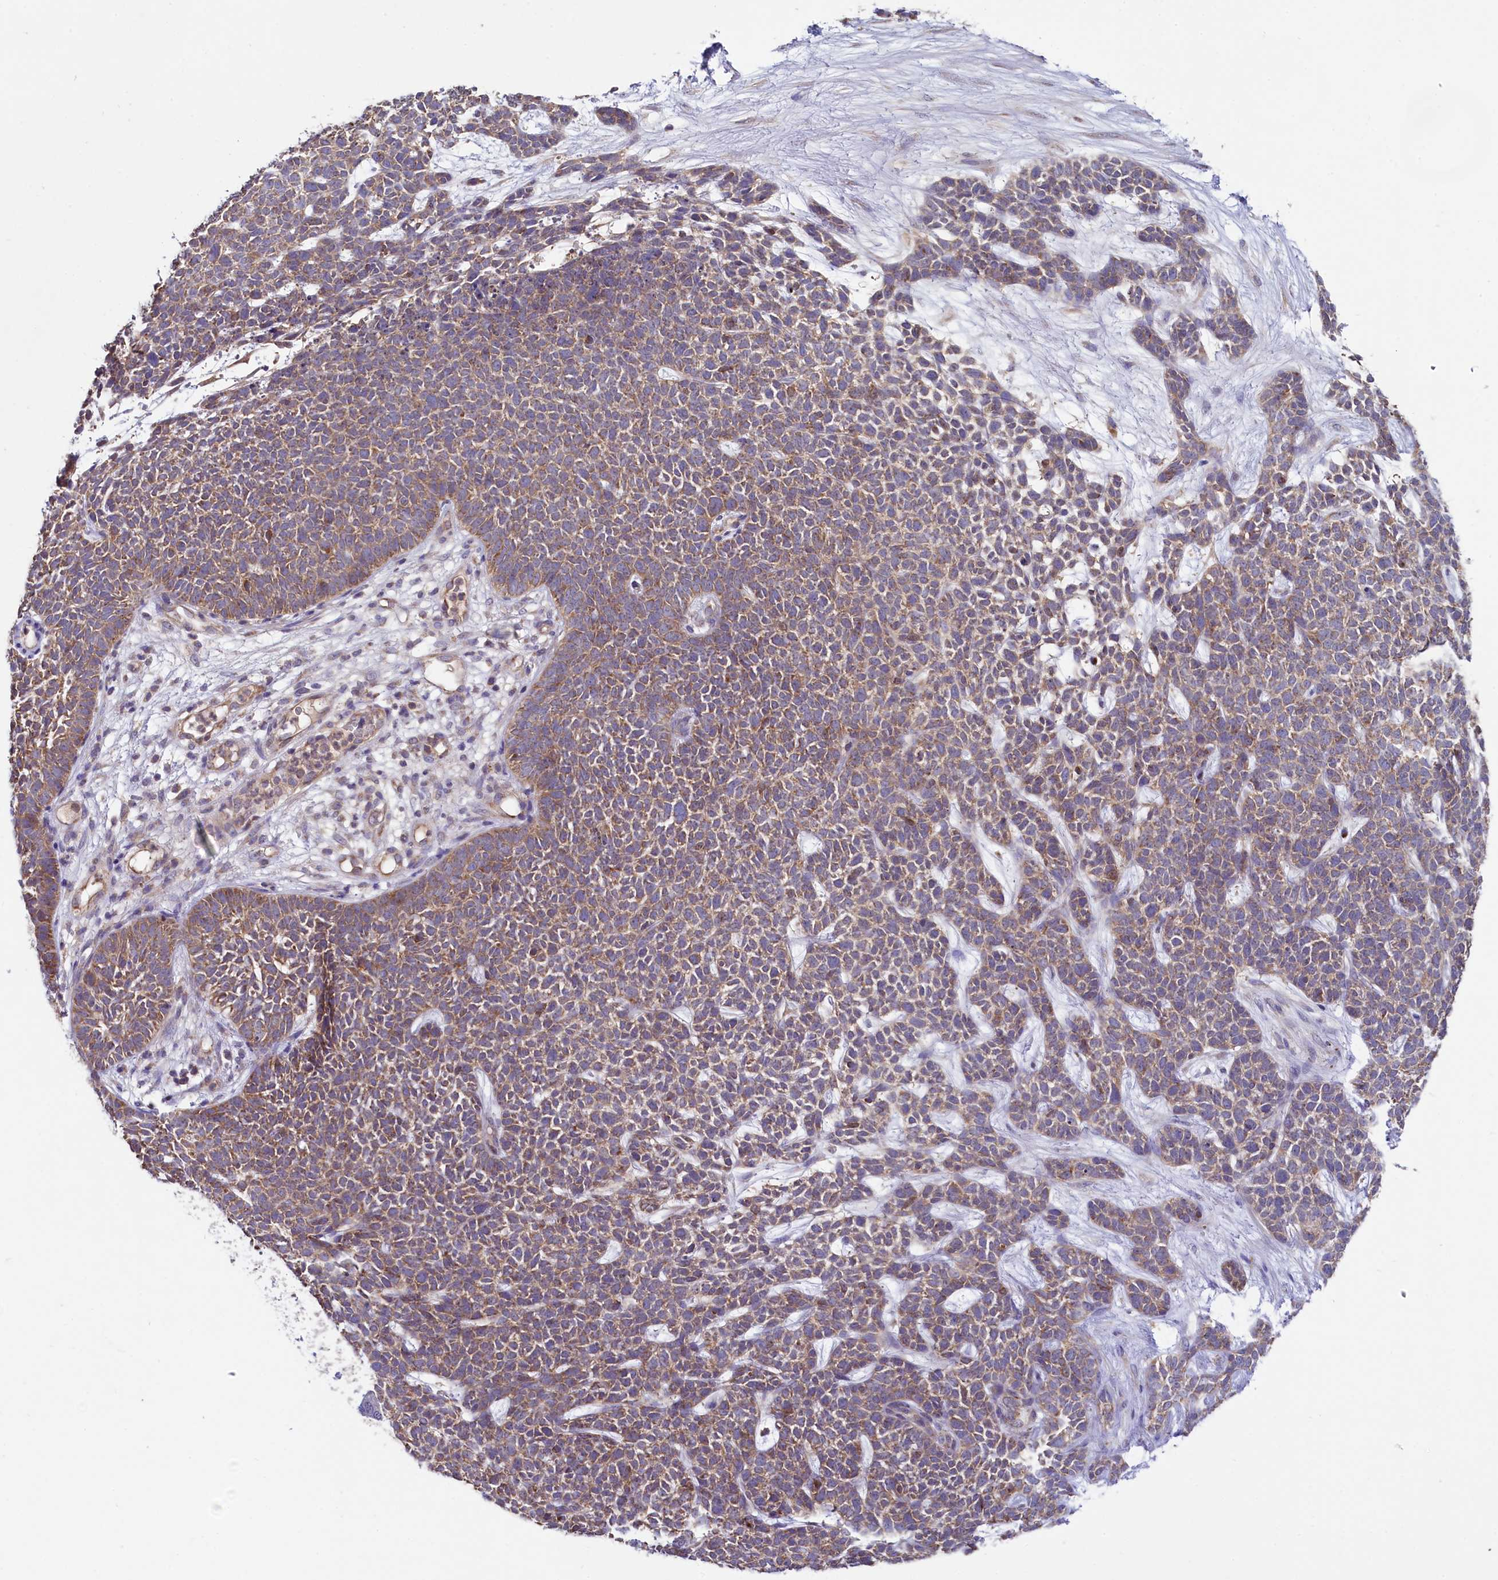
{"staining": {"intensity": "weak", "quantity": ">75%", "location": "cytoplasmic/membranous"}, "tissue": "skin cancer", "cell_type": "Tumor cells", "image_type": "cancer", "snomed": [{"axis": "morphology", "description": "Basal cell carcinoma"}, {"axis": "topography", "description": "Skin"}], "caption": "This photomicrograph demonstrates immunohistochemistry (IHC) staining of human skin basal cell carcinoma, with low weak cytoplasmic/membranous expression in approximately >75% of tumor cells.", "gene": "MRPL57", "patient": {"sex": "female", "age": 84}}